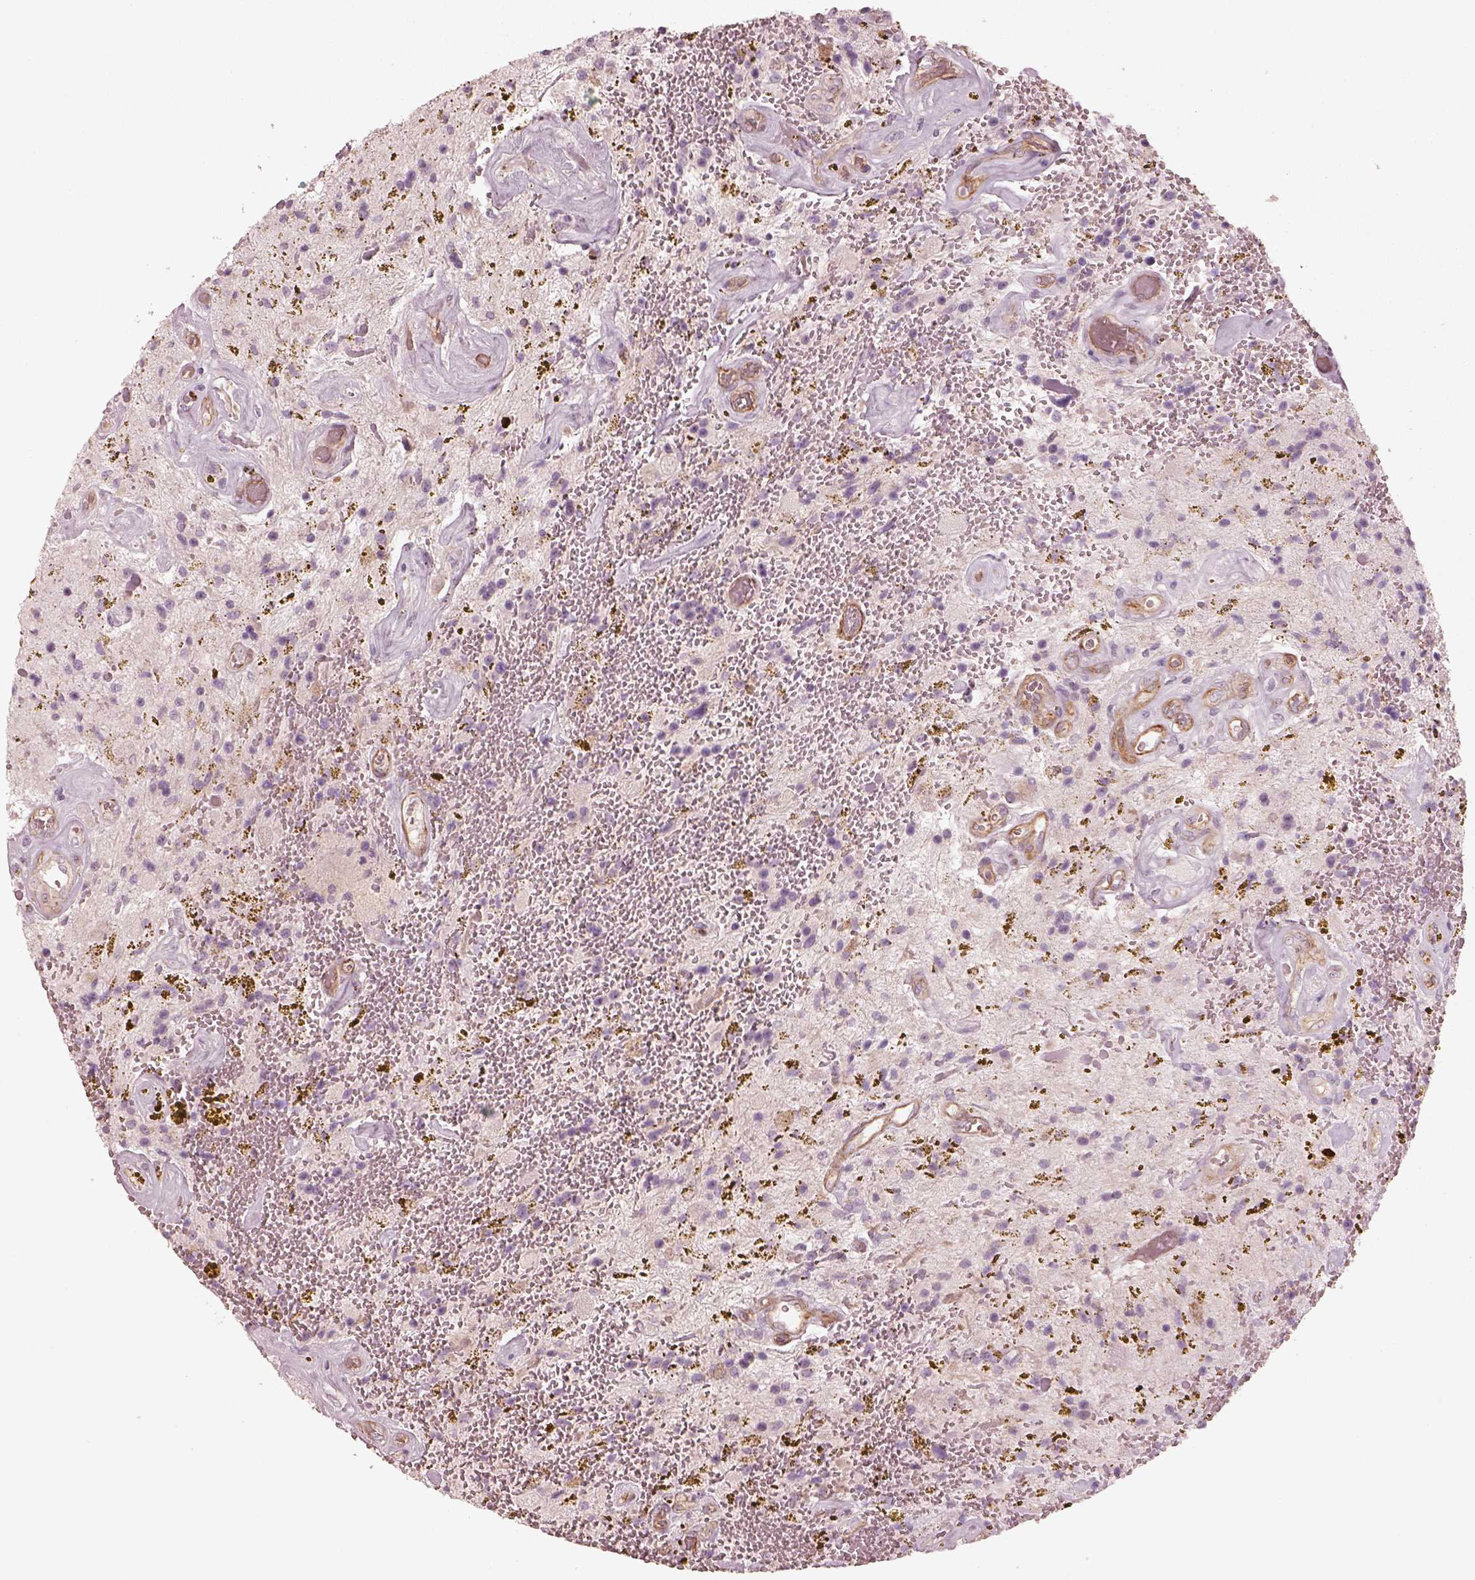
{"staining": {"intensity": "negative", "quantity": "none", "location": "none"}, "tissue": "glioma", "cell_type": "Tumor cells", "image_type": "cancer", "snomed": [{"axis": "morphology", "description": "Glioma, malignant, Low grade"}, {"axis": "topography", "description": "Cerebellum"}], "caption": "The photomicrograph exhibits no significant expression in tumor cells of low-grade glioma (malignant).", "gene": "CRYM", "patient": {"sex": "female", "age": 14}}